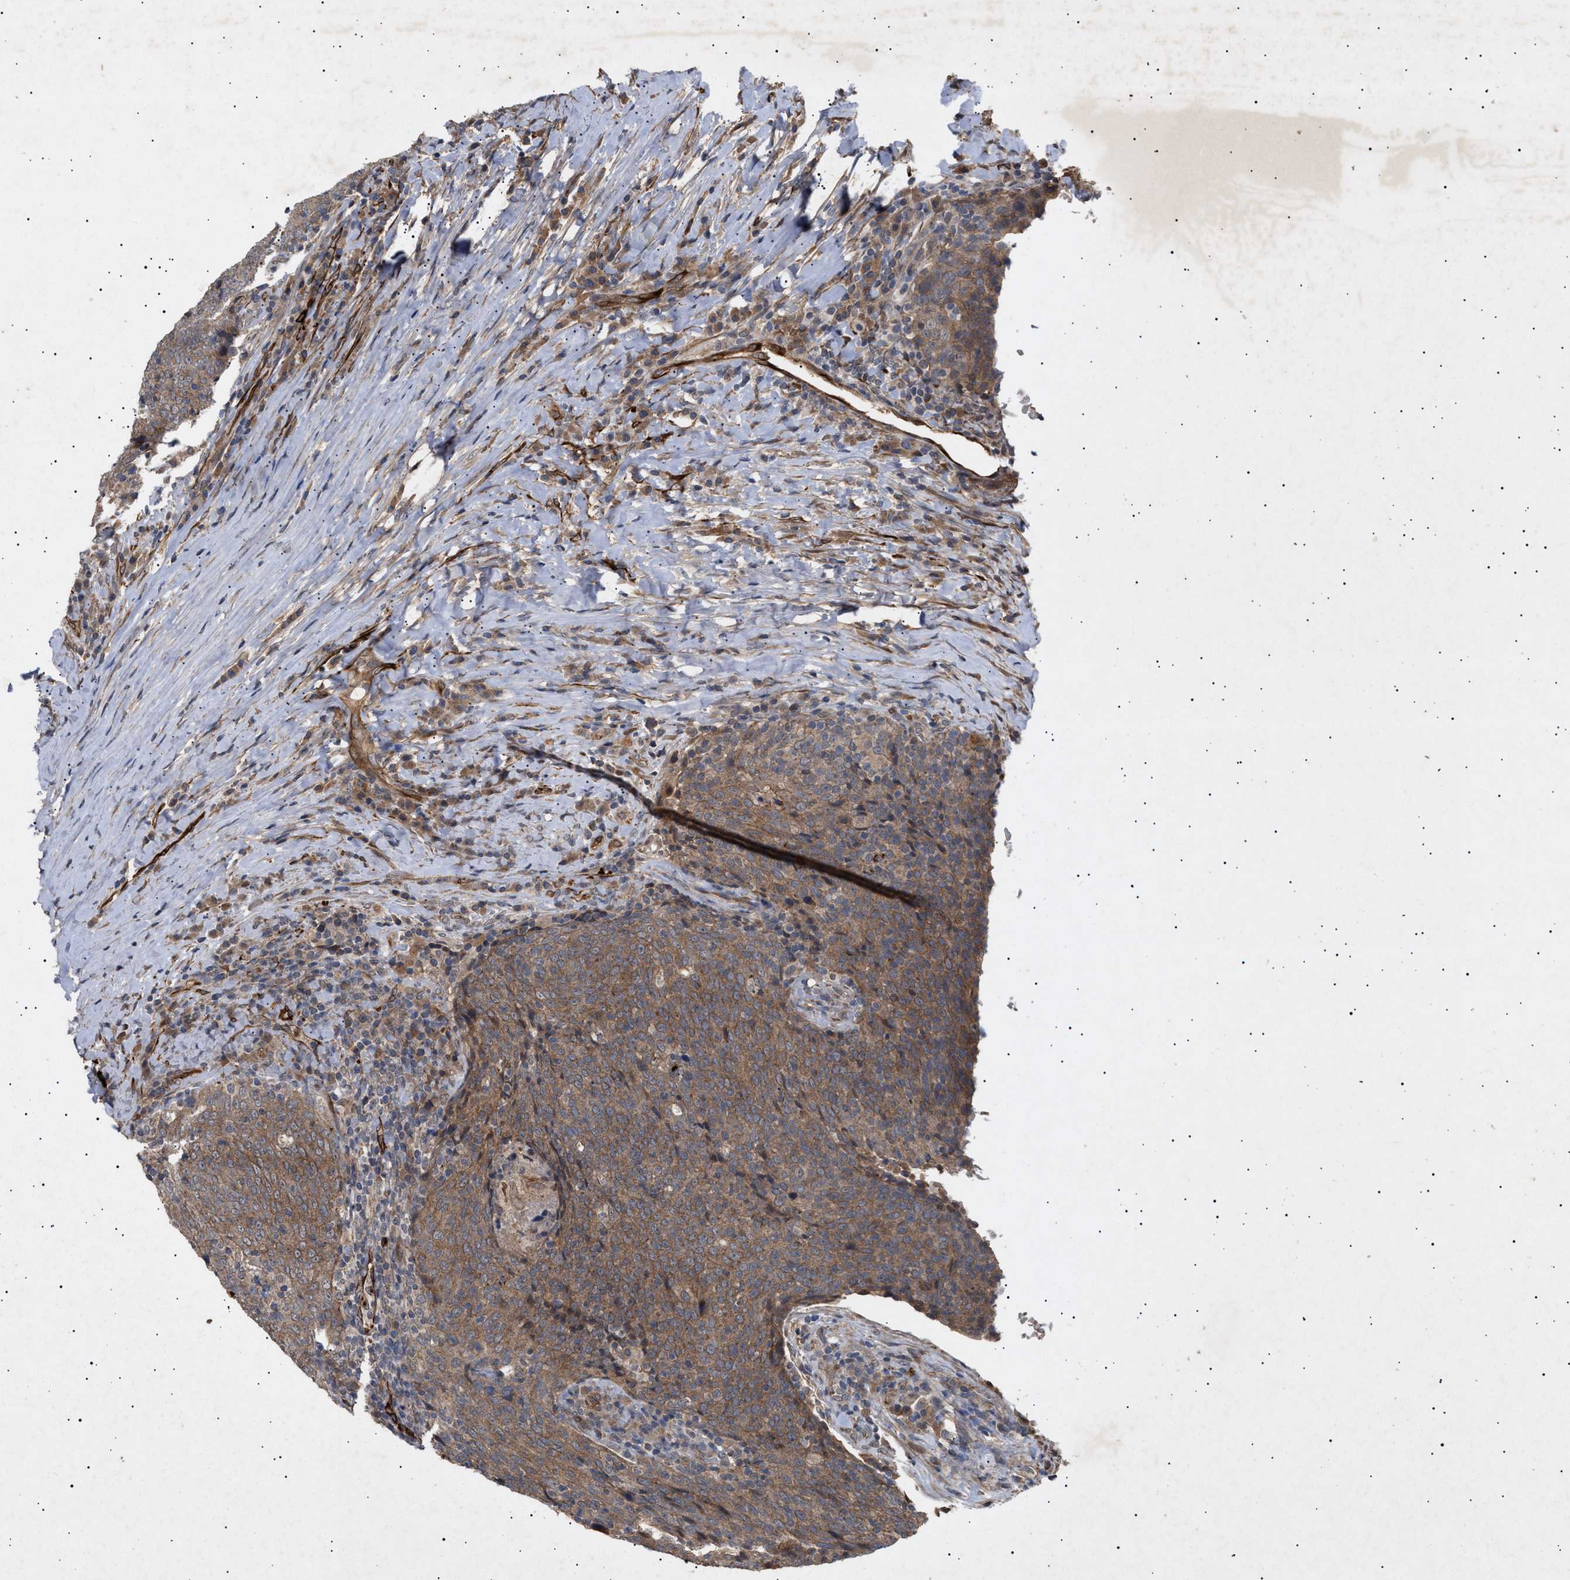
{"staining": {"intensity": "moderate", "quantity": ">75%", "location": "cytoplasmic/membranous"}, "tissue": "head and neck cancer", "cell_type": "Tumor cells", "image_type": "cancer", "snomed": [{"axis": "morphology", "description": "Squamous cell carcinoma, NOS"}, {"axis": "morphology", "description": "Squamous cell carcinoma, metastatic, NOS"}, {"axis": "topography", "description": "Lymph node"}, {"axis": "topography", "description": "Head-Neck"}], "caption": "Head and neck cancer stained with a protein marker displays moderate staining in tumor cells.", "gene": "SIRT5", "patient": {"sex": "male", "age": 62}}